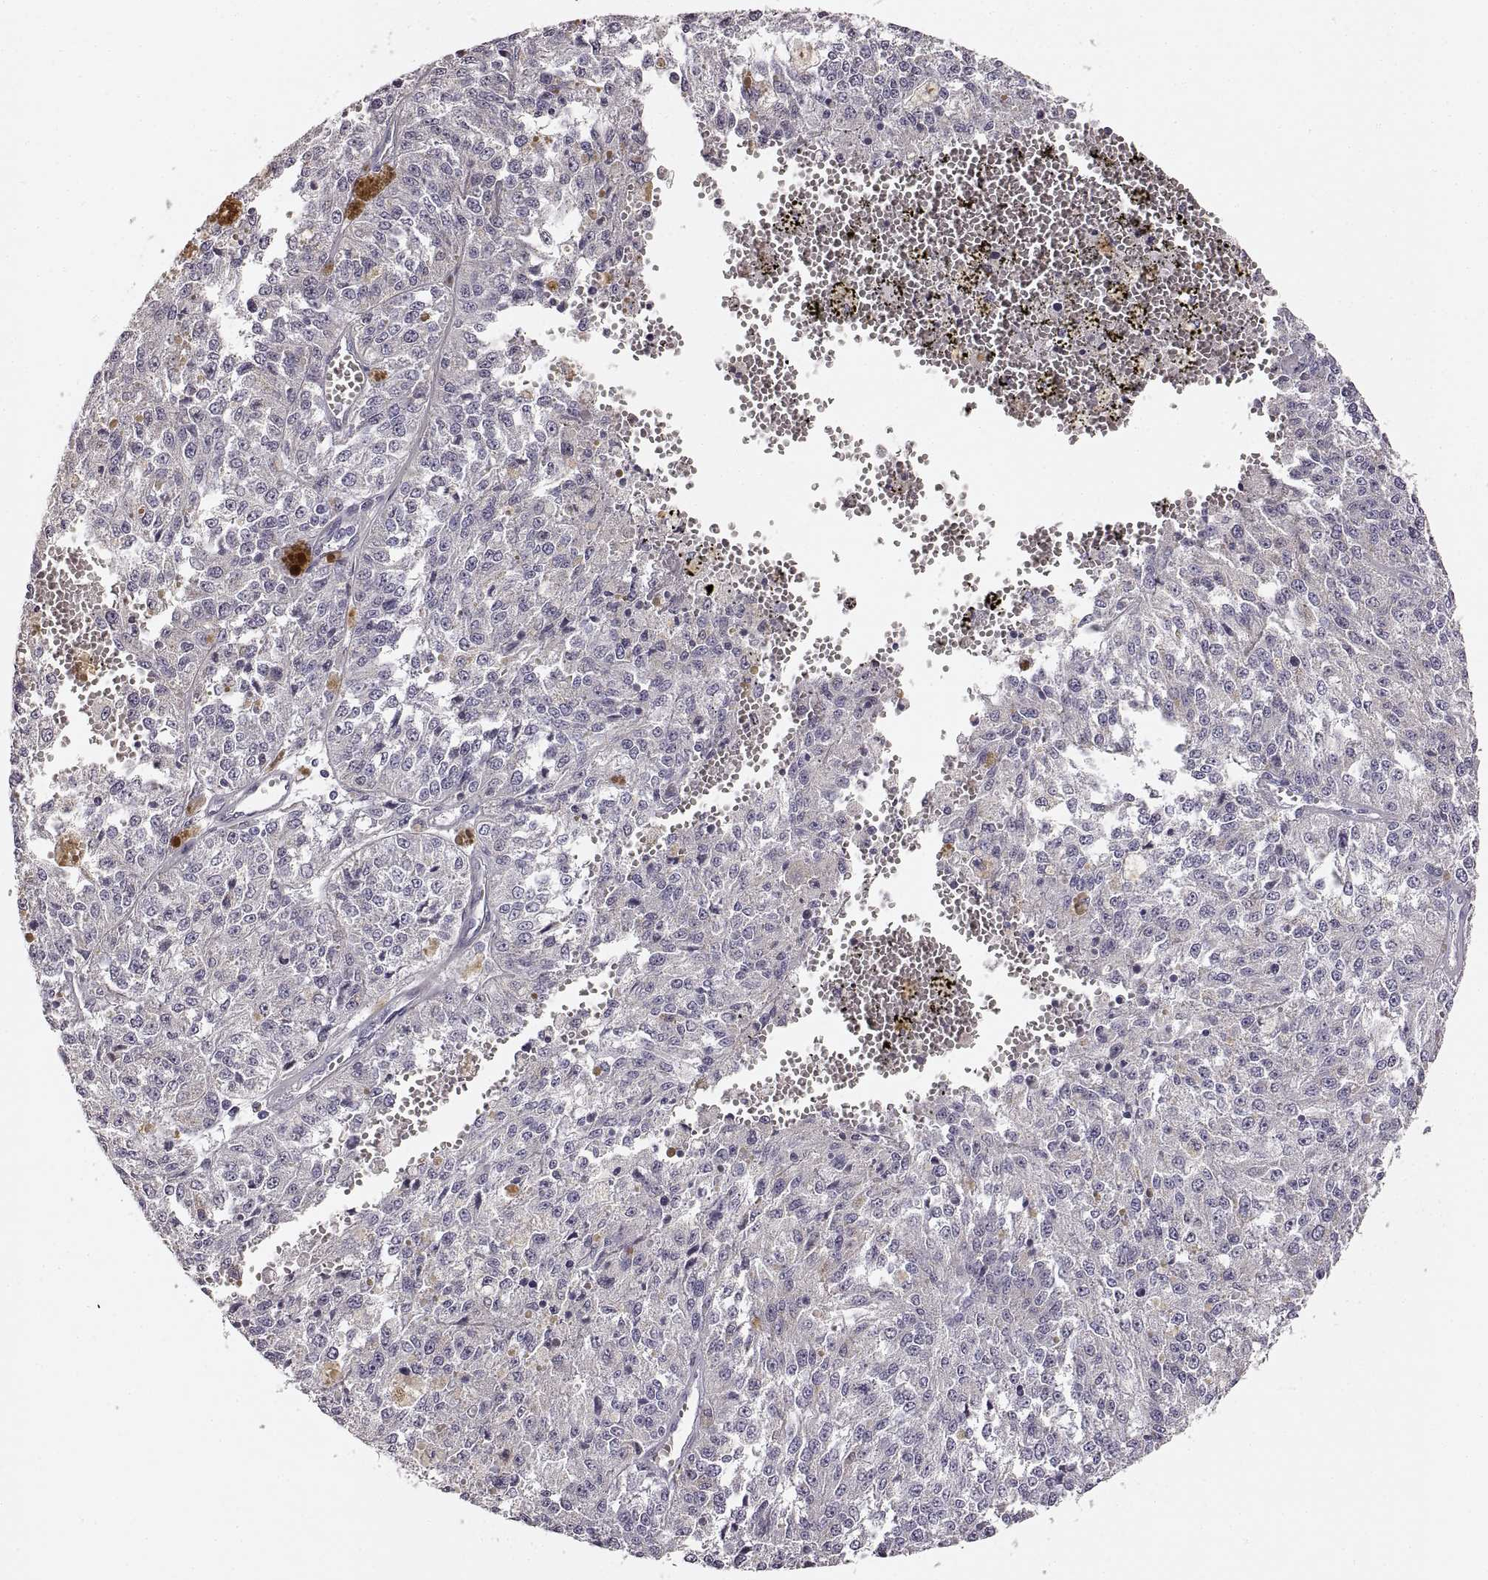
{"staining": {"intensity": "negative", "quantity": "none", "location": "none"}, "tissue": "melanoma", "cell_type": "Tumor cells", "image_type": "cancer", "snomed": [{"axis": "morphology", "description": "Malignant melanoma, Metastatic site"}, {"axis": "topography", "description": "Lymph node"}], "caption": "IHC image of human malignant melanoma (metastatic site) stained for a protein (brown), which shows no staining in tumor cells. (DAB (3,3'-diaminobenzidine) IHC with hematoxylin counter stain).", "gene": "RDH13", "patient": {"sex": "female", "age": 64}}